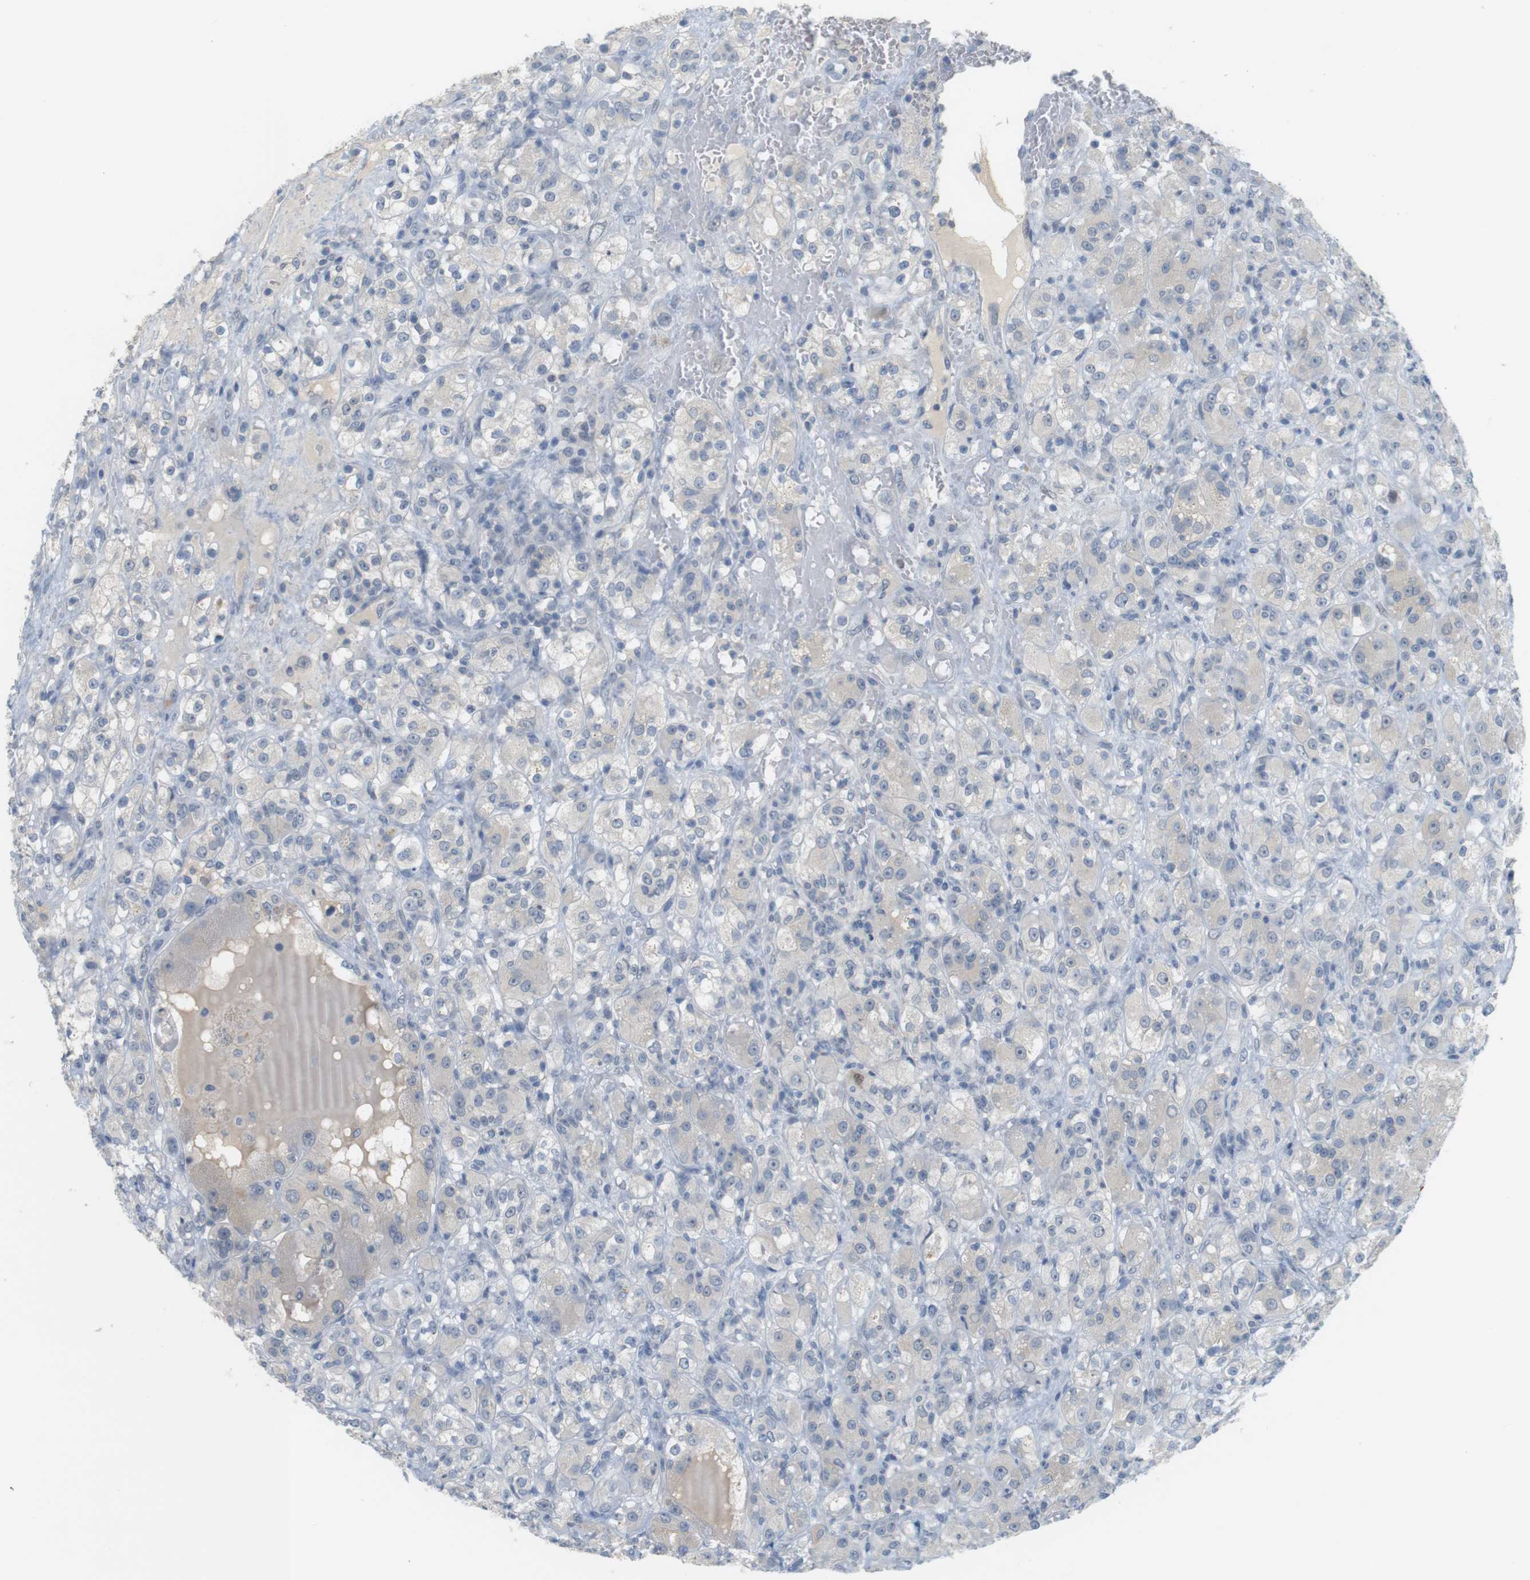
{"staining": {"intensity": "negative", "quantity": "none", "location": "none"}, "tissue": "renal cancer", "cell_type": "Tumor cells", "image_type": "cancer", "snomed": [{"axis": "morphology", "description": "Normal tissue, NOS"}, {"axis": "morphology", "description": "Adenocarcinoma, NOS"}, {"axis": "topography", "description": "Kidney"}], "caption": "This is an immunohistochemistry (IHC) image of renal cancer (adenocarcinoma). There is no expression in tumor cells.", "gene": "CREB3L2", "patient": {"sex": "male", "age": 61}}